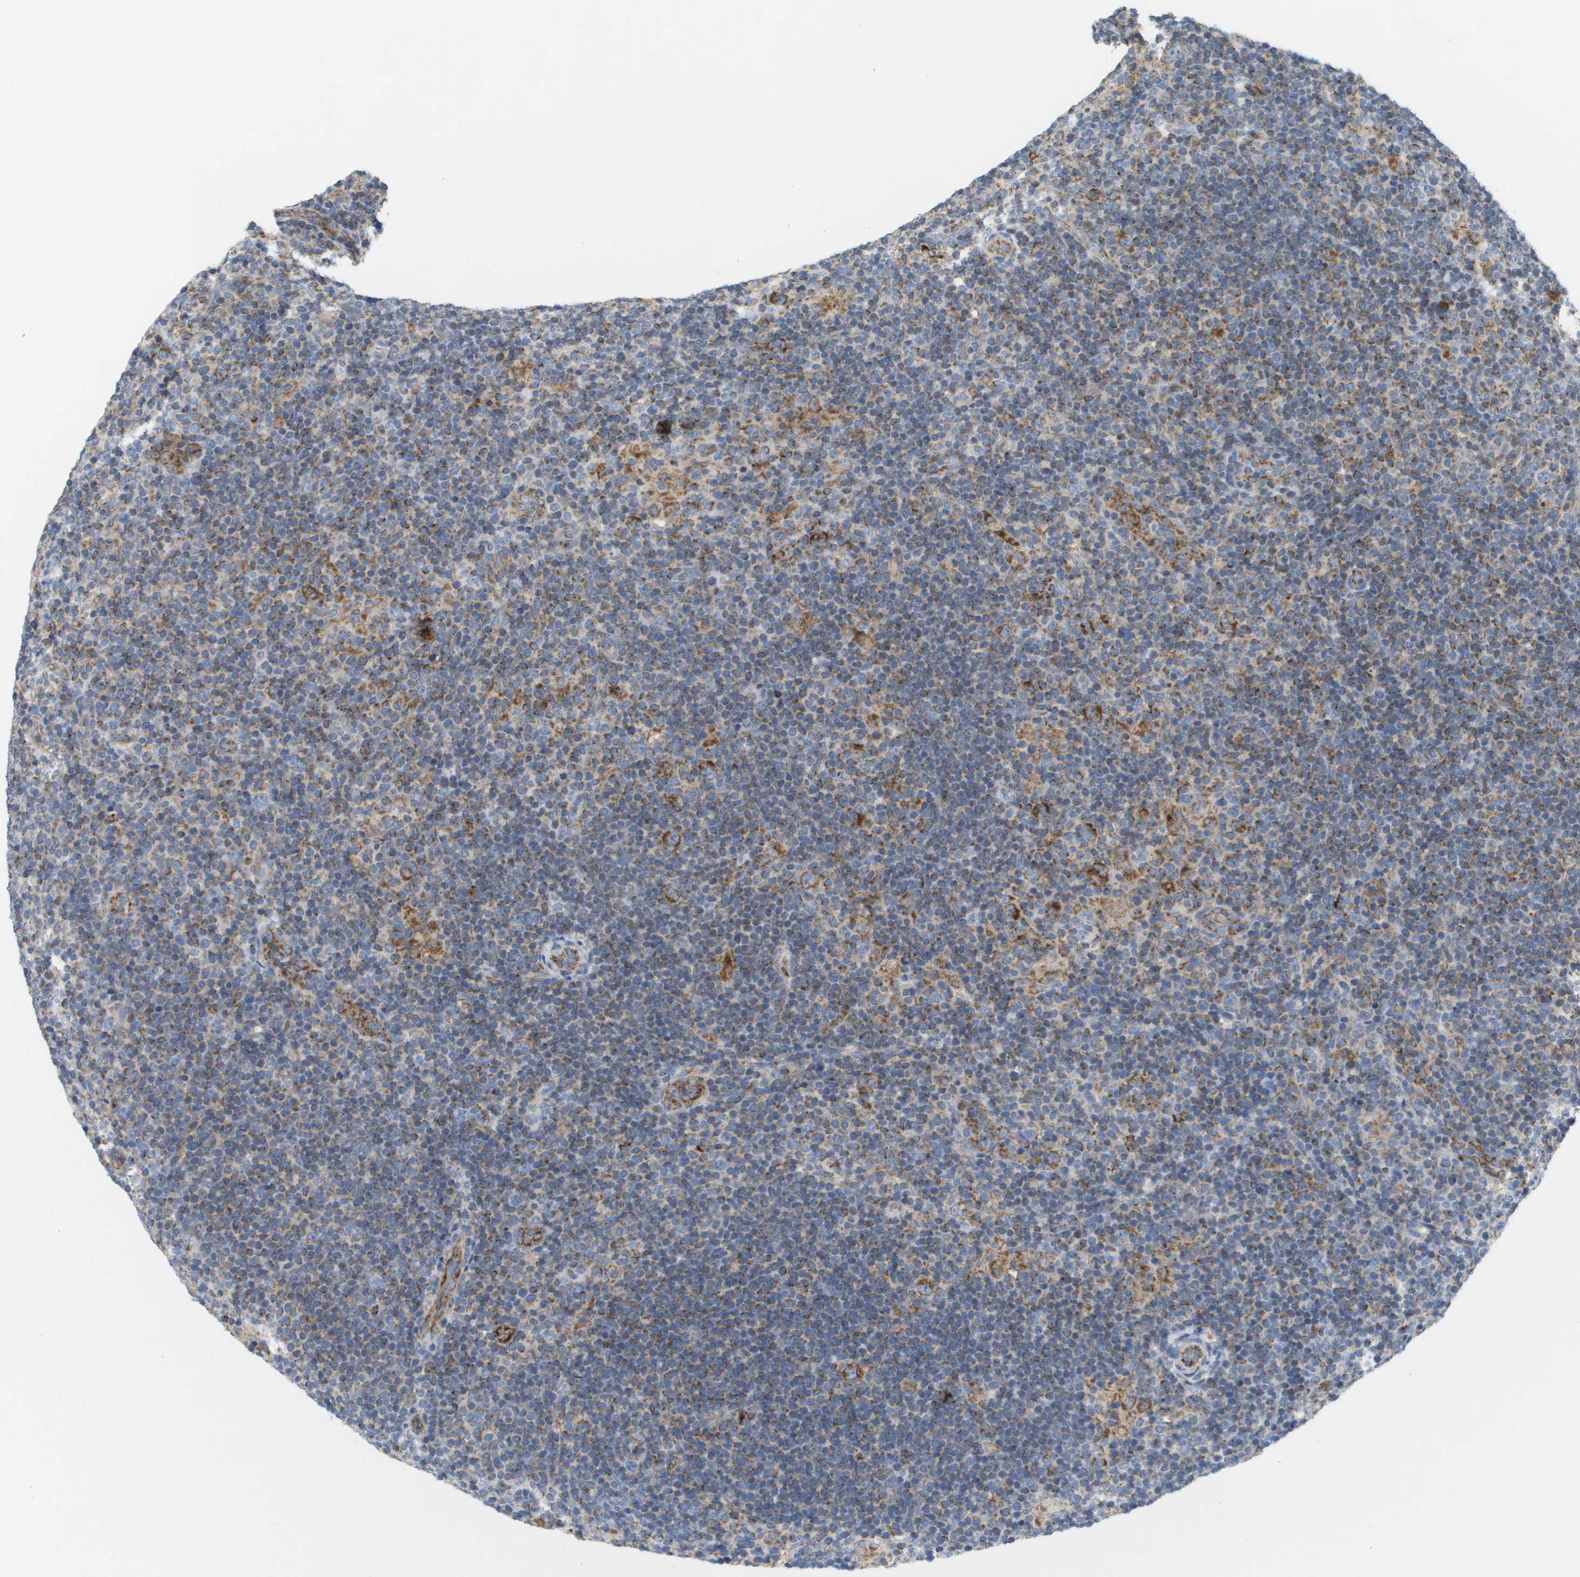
{"staining": {"intensity": "strong", "quantity": ">75%", "location": "cytoplasmic/membranous"}, "tissue": "lymphoma", "cell_type": "Tumor cells", "image_type": "cancer", "snomed": [{"axis": "morphology", "description": "Hodgkin's disease, NOS"}, {"axis": "topography", "description": "Lymph node"}], "caption": "A high amount of strong cytoplasmic/membranous expression is seen in about >75% of tumor cells in Hodgkin's disease tissue.", "gene": "FIS1", "patient": {"sex": "female", "age": 57}}